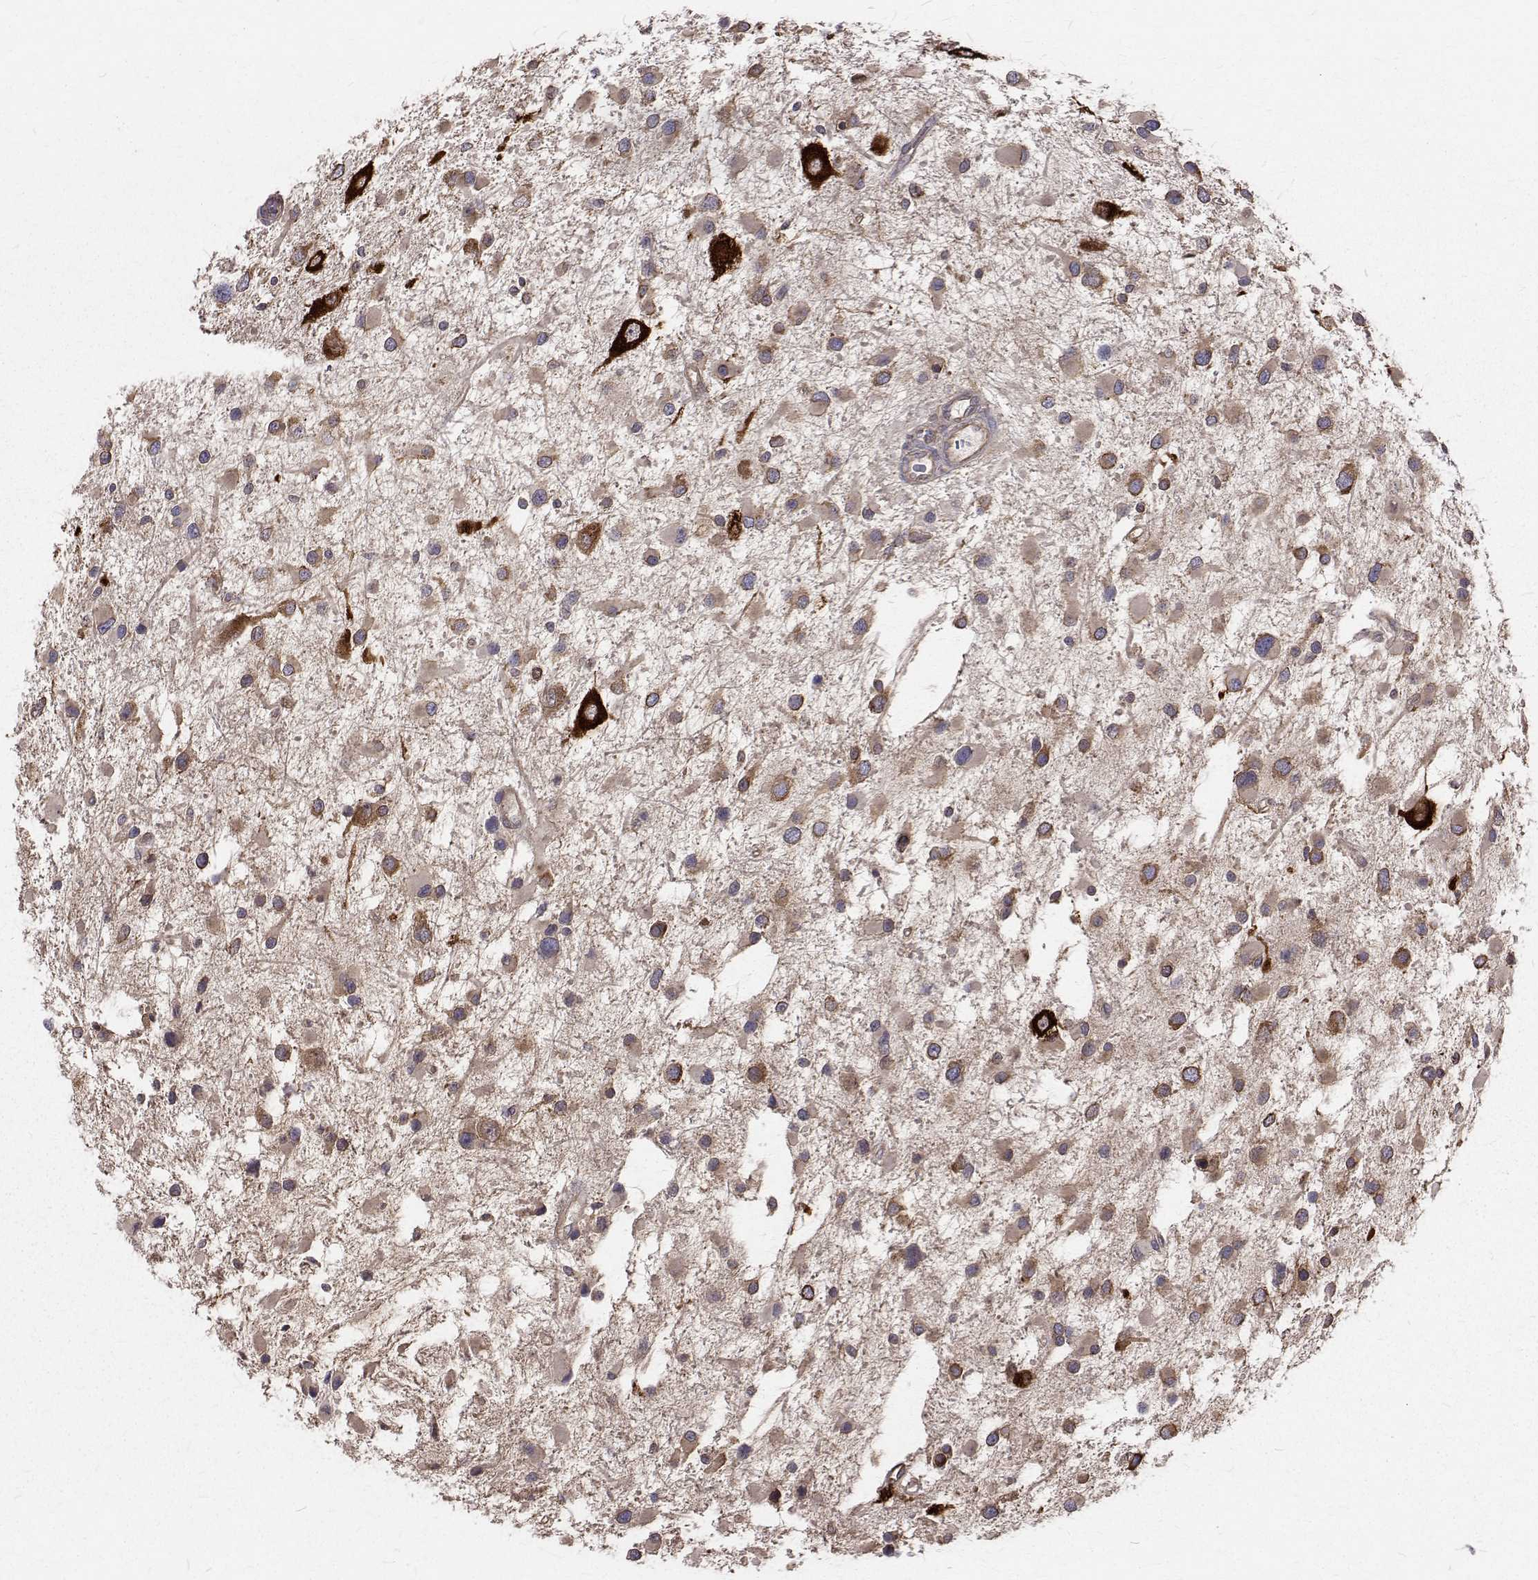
{"staining": {"intensity": "moderate", "quantity": ">75%", "location": "cytoplasmic/membranous"}, "tissue": "glioma", "cell_type": "Tumor cells", "image_type": "cancer", "snomed": [{"axis": "morphology", "description": "Glioma, malignant, Low grade"}, {"axis": "topography", "description": "Brain"}], "caption": "The micrograph reveals immunohistochemical staining of malignant low-grade glioma. There is moderate cytoplasmic/membranous expression is identified in approximately >75% of tumor cells.", "gene": "FARSB", "patient": {"sex": "female", "age": 32}}